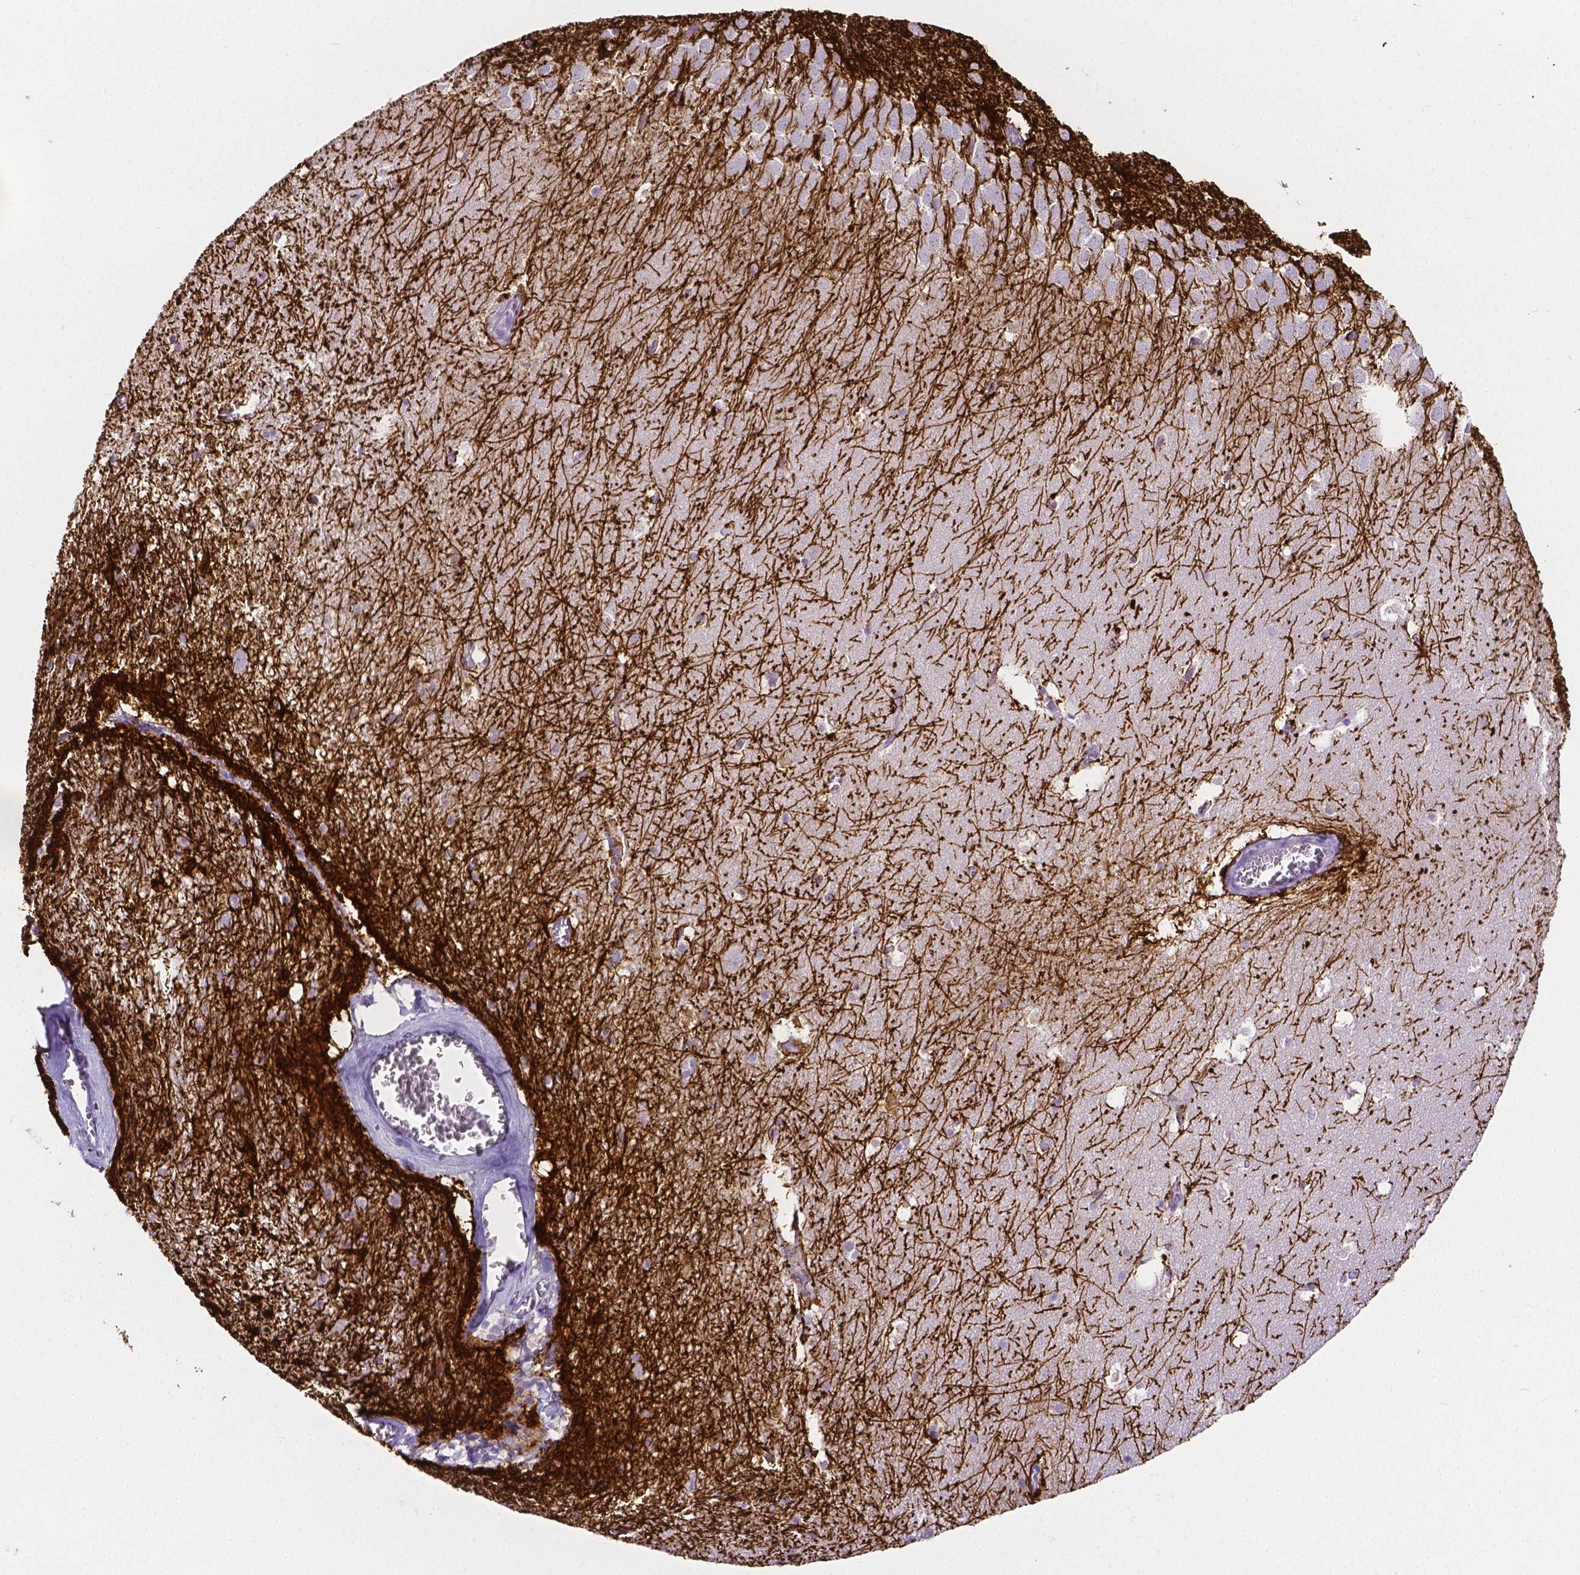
{"staining": {"intensity": "strong", "quantity": "<25%", "location": "cytoplasmic/membranous"}, "tissue": "hippocampus", "cell_type": "Glial cells", "image_type": "normal", "snomed": [{"axis": "morphology", "description": "Normal tissue, NOS"}, {"axis": "topography", "description": "Hippocampus"}], "caption": "Glial cells show medium levels of strong cytoplasmic/membranous positivity in about <25% of cells in normal human hippocampus.", "gene": "SLC22A2", "patient": {"sex": "male", "age": 45}}